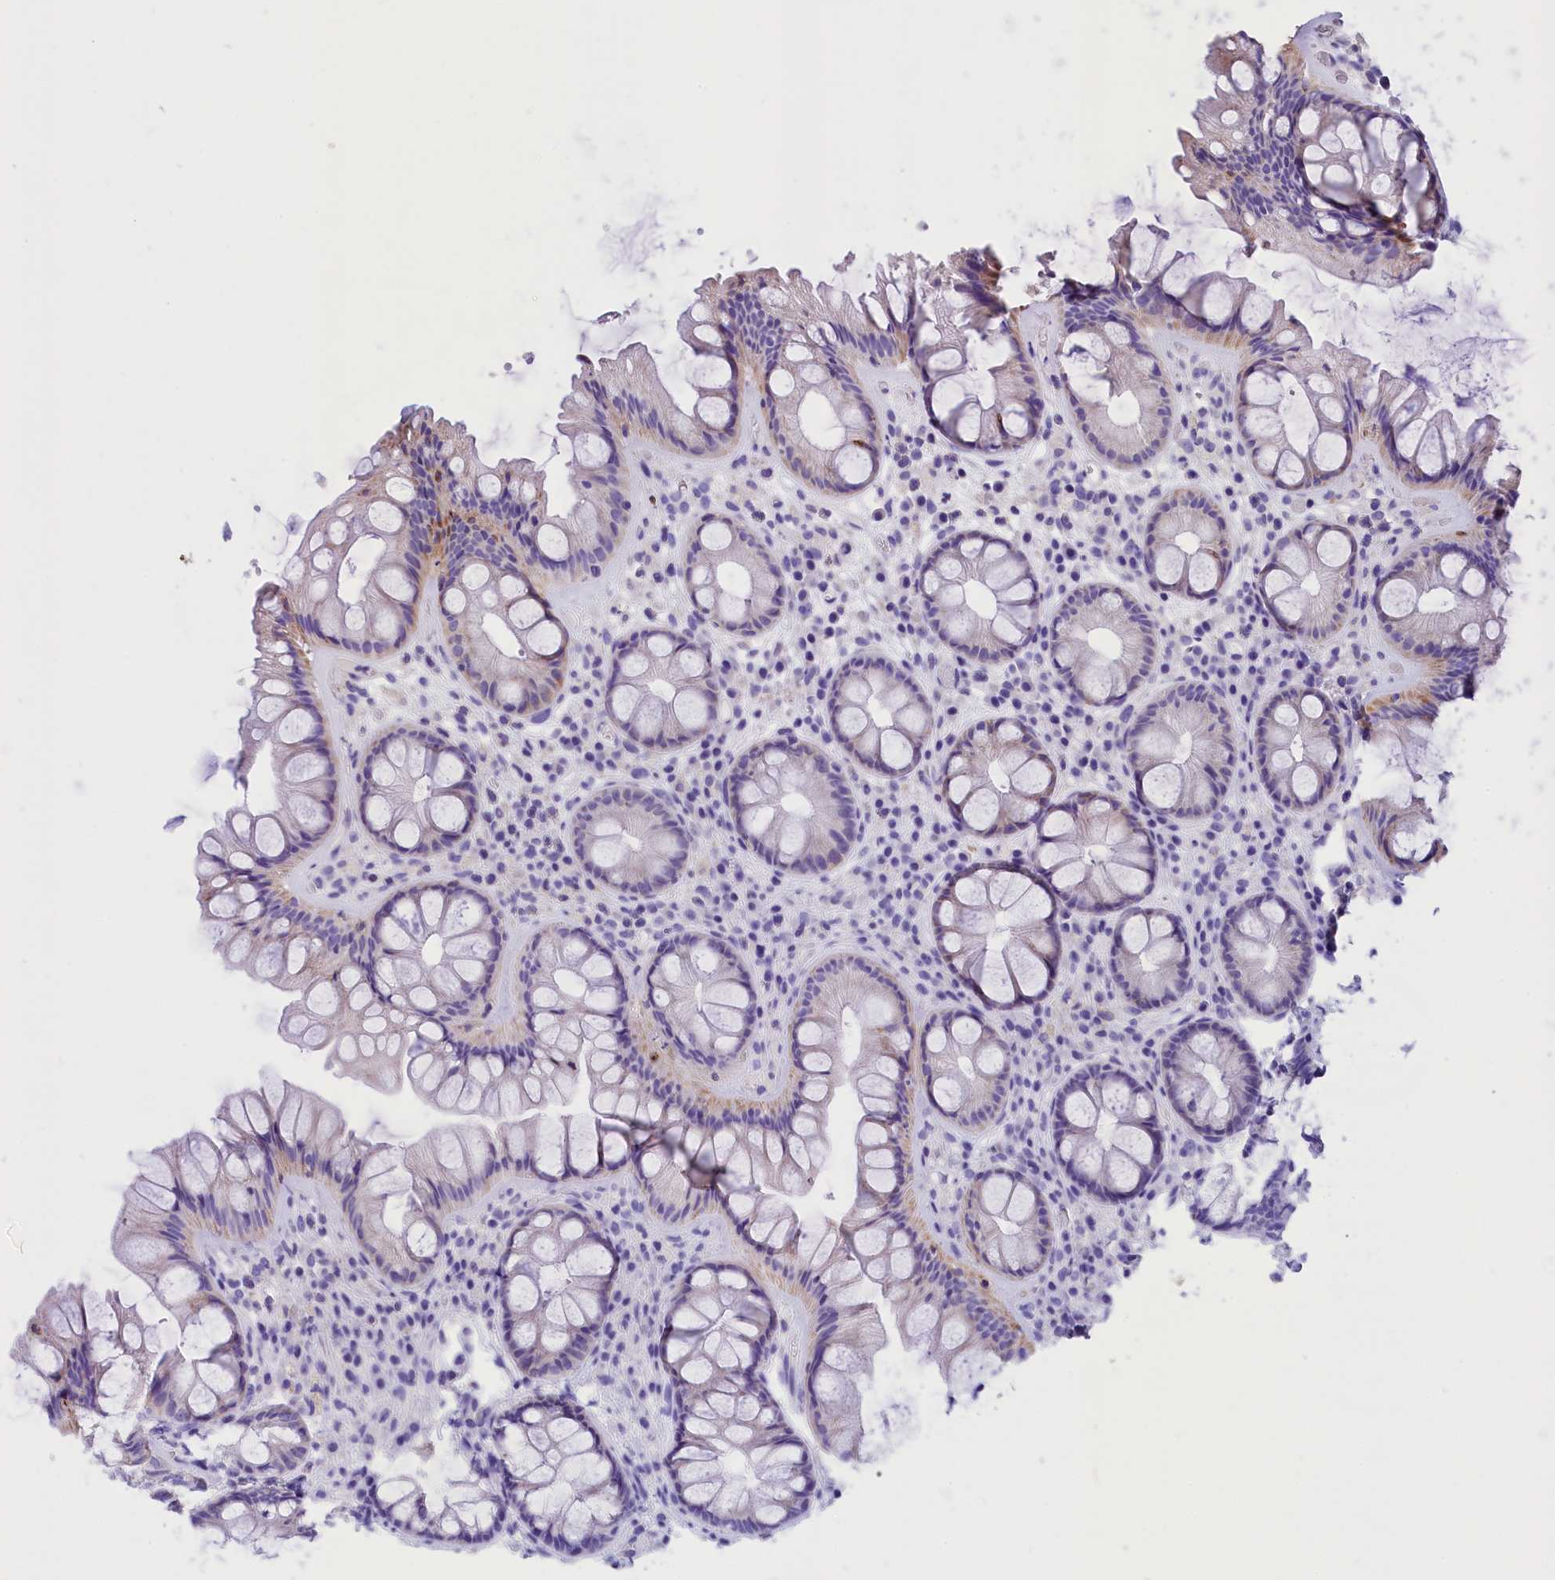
{"staining": {"intensity": "moderate", "quantity": "<25%", "location": "cytoplasmic/membranous"}, "tissue": "rectum", "cell_type": "Glandular cells", "image_type": "normal", "snomed": [{"axis": "morphology", "description": "Normal tissue, NOS"}, {"axis": "topography", "description": "Rectum"}], "caption": "This micrograph displays immunohistochemistry staining of normal rectum, with low moderate cytoplasmic/membranous staining in about <25% of glandular cells.", "gene": "ABAT", "patient": {"sex": "male", "age": 74}}